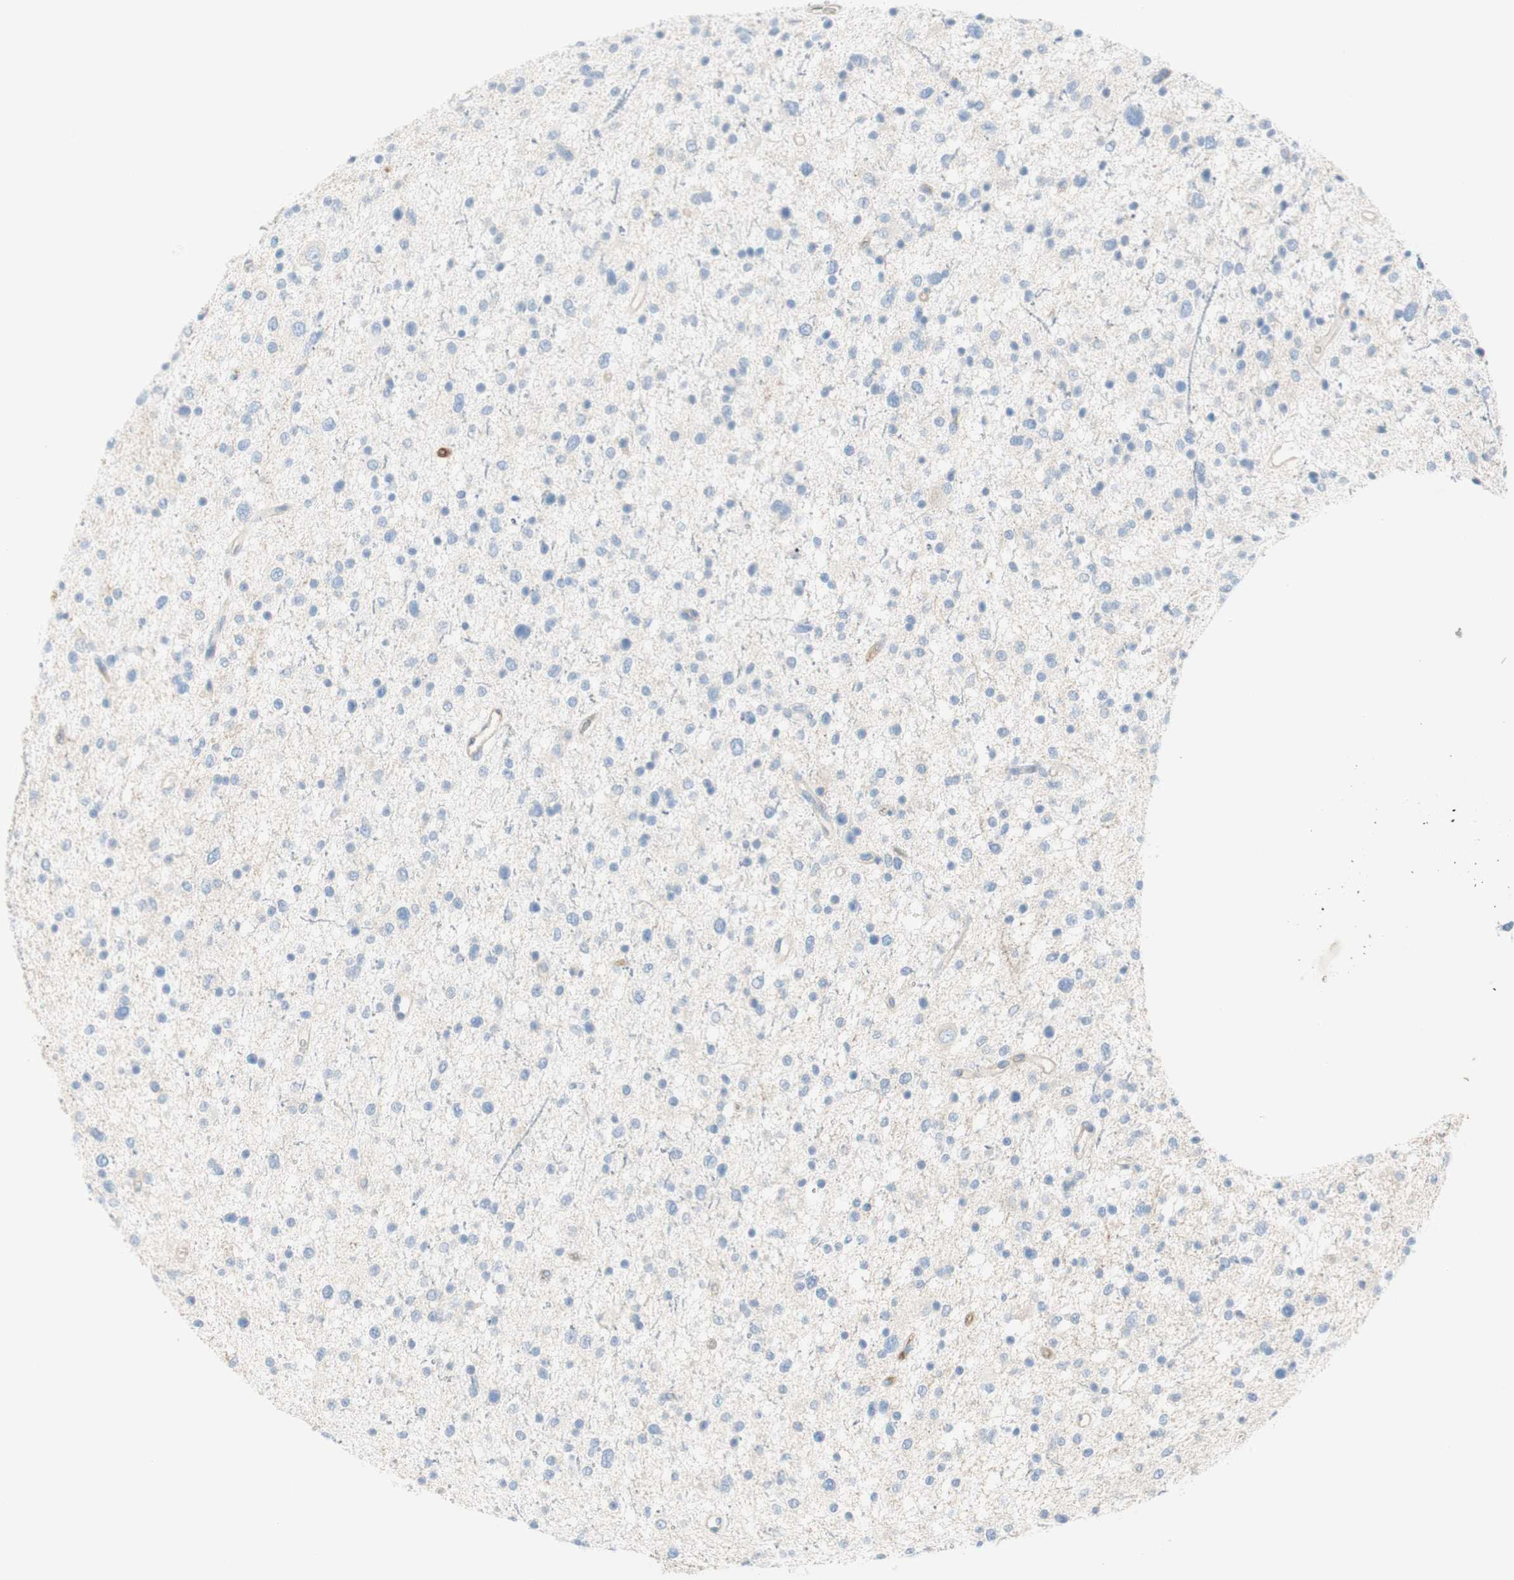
{"staining": {"intensity": "negative", "quantity": "none", "location": "none"}, "tissue": "glioma", "cell_type": "Tumor cells", "image_type": "cancer", "snomed": [{"axis": "morphology", "description": "Glioma, malignant, Low grade"}, {"axis": "topography", "description": "Brain"}], "caption": "Tumor cells are negative for protein expression in human glioma. (DAB immunohistochemistry (IHC), high magnification).", "gene": "KNG1", "patient": {"sex": "female", "age": 37}}